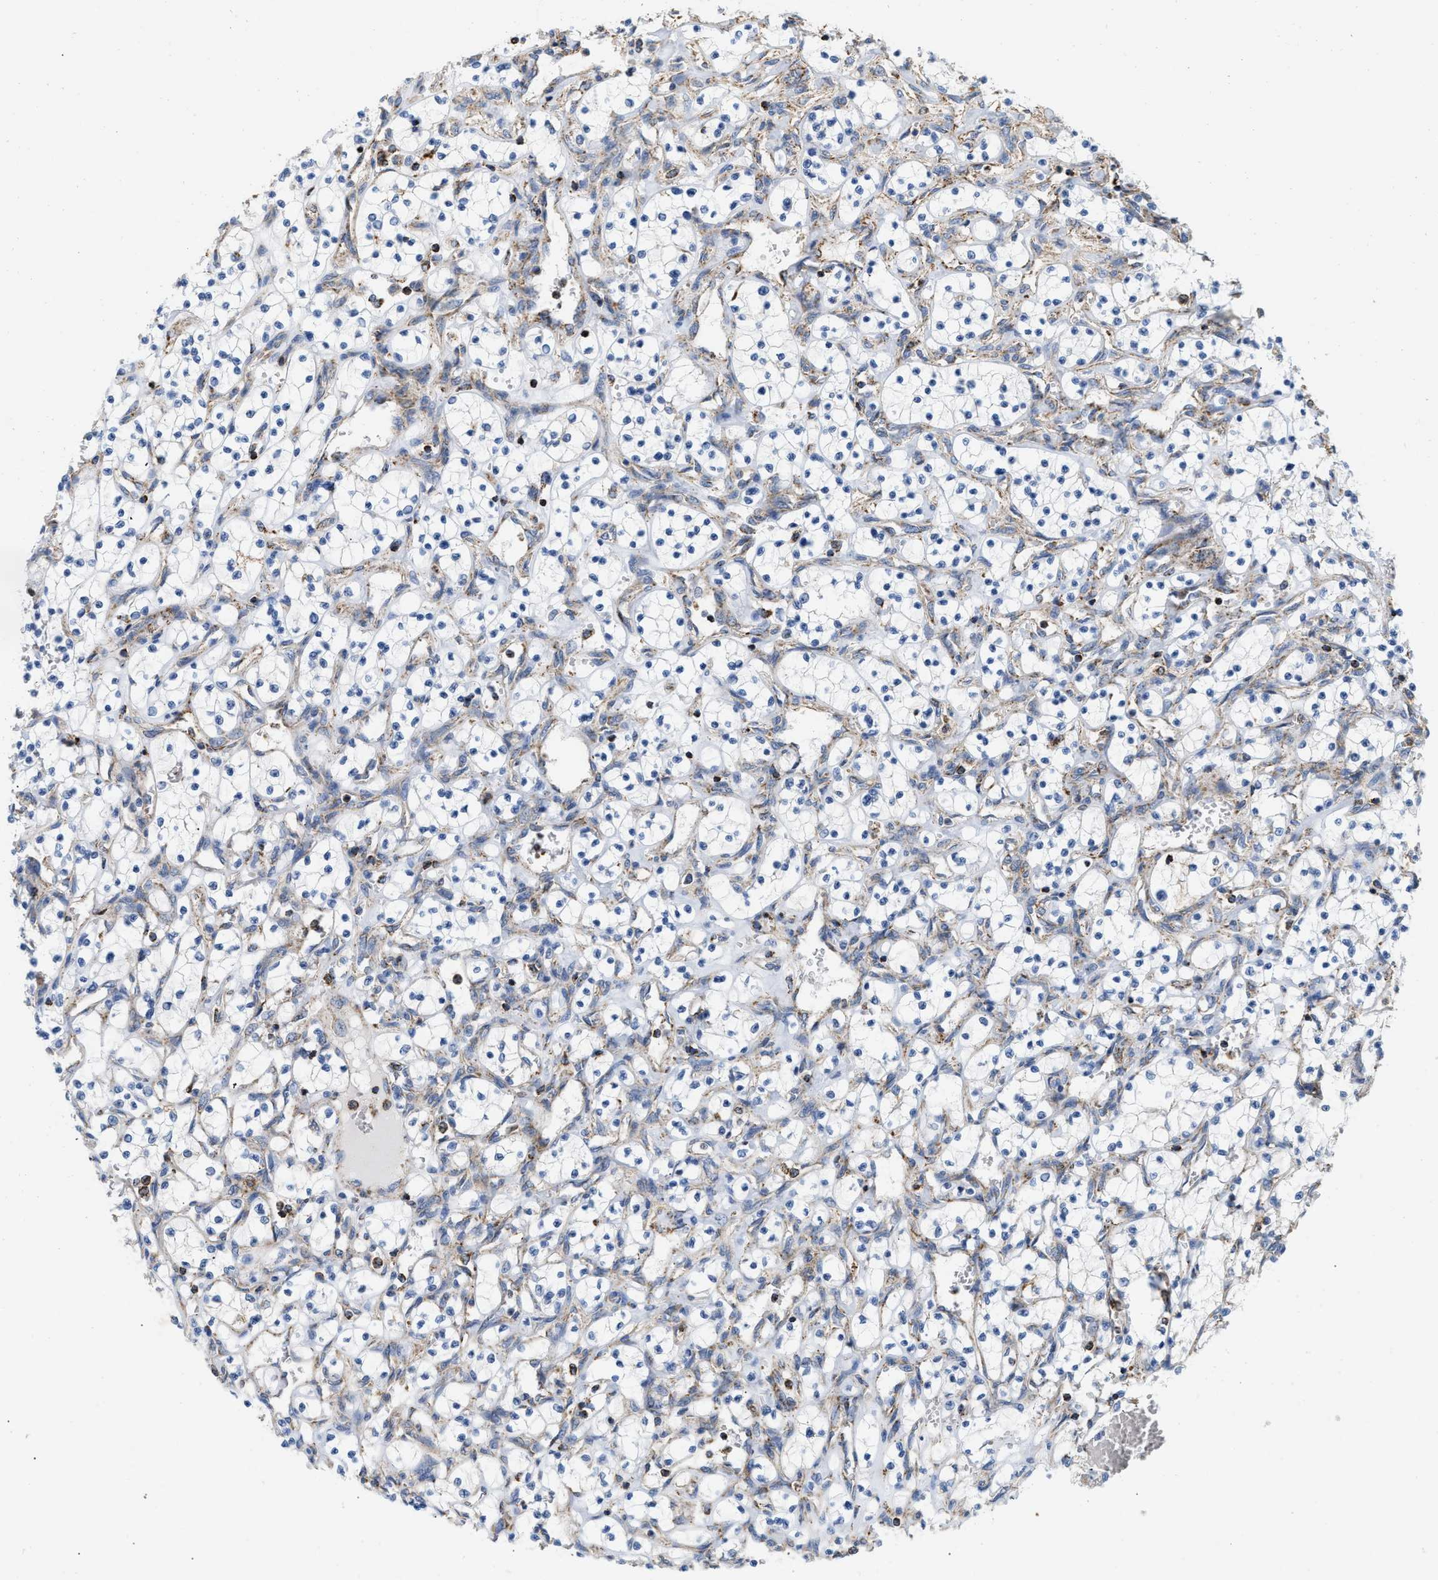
{"staining": {"intensity": "moderate", "quantity": "<25%", "location": "cytoplasmic/membranous"}, "tissue": "renal cancer", "cell_type": "Tumor cells", "image_type": "cancer", "snomed": [{"axis": "morphology", "description": "Adenocarcinoma, NOS"}, {"axis": "topography", "description": "Kidney"}], "caption": "Immunohistochemistry image of neoplastic tissue: human renal cancer (adenocarcinoma) stained using immunohistochemistry reveals low levels of moderate protein expression localized specifically in the cytoplasmic/membranous of tumor cells, appearing as a cytoplasmic/membranous brown color.", "gene": "GRB10", "patient": {"sex": "female", "age": 69}}